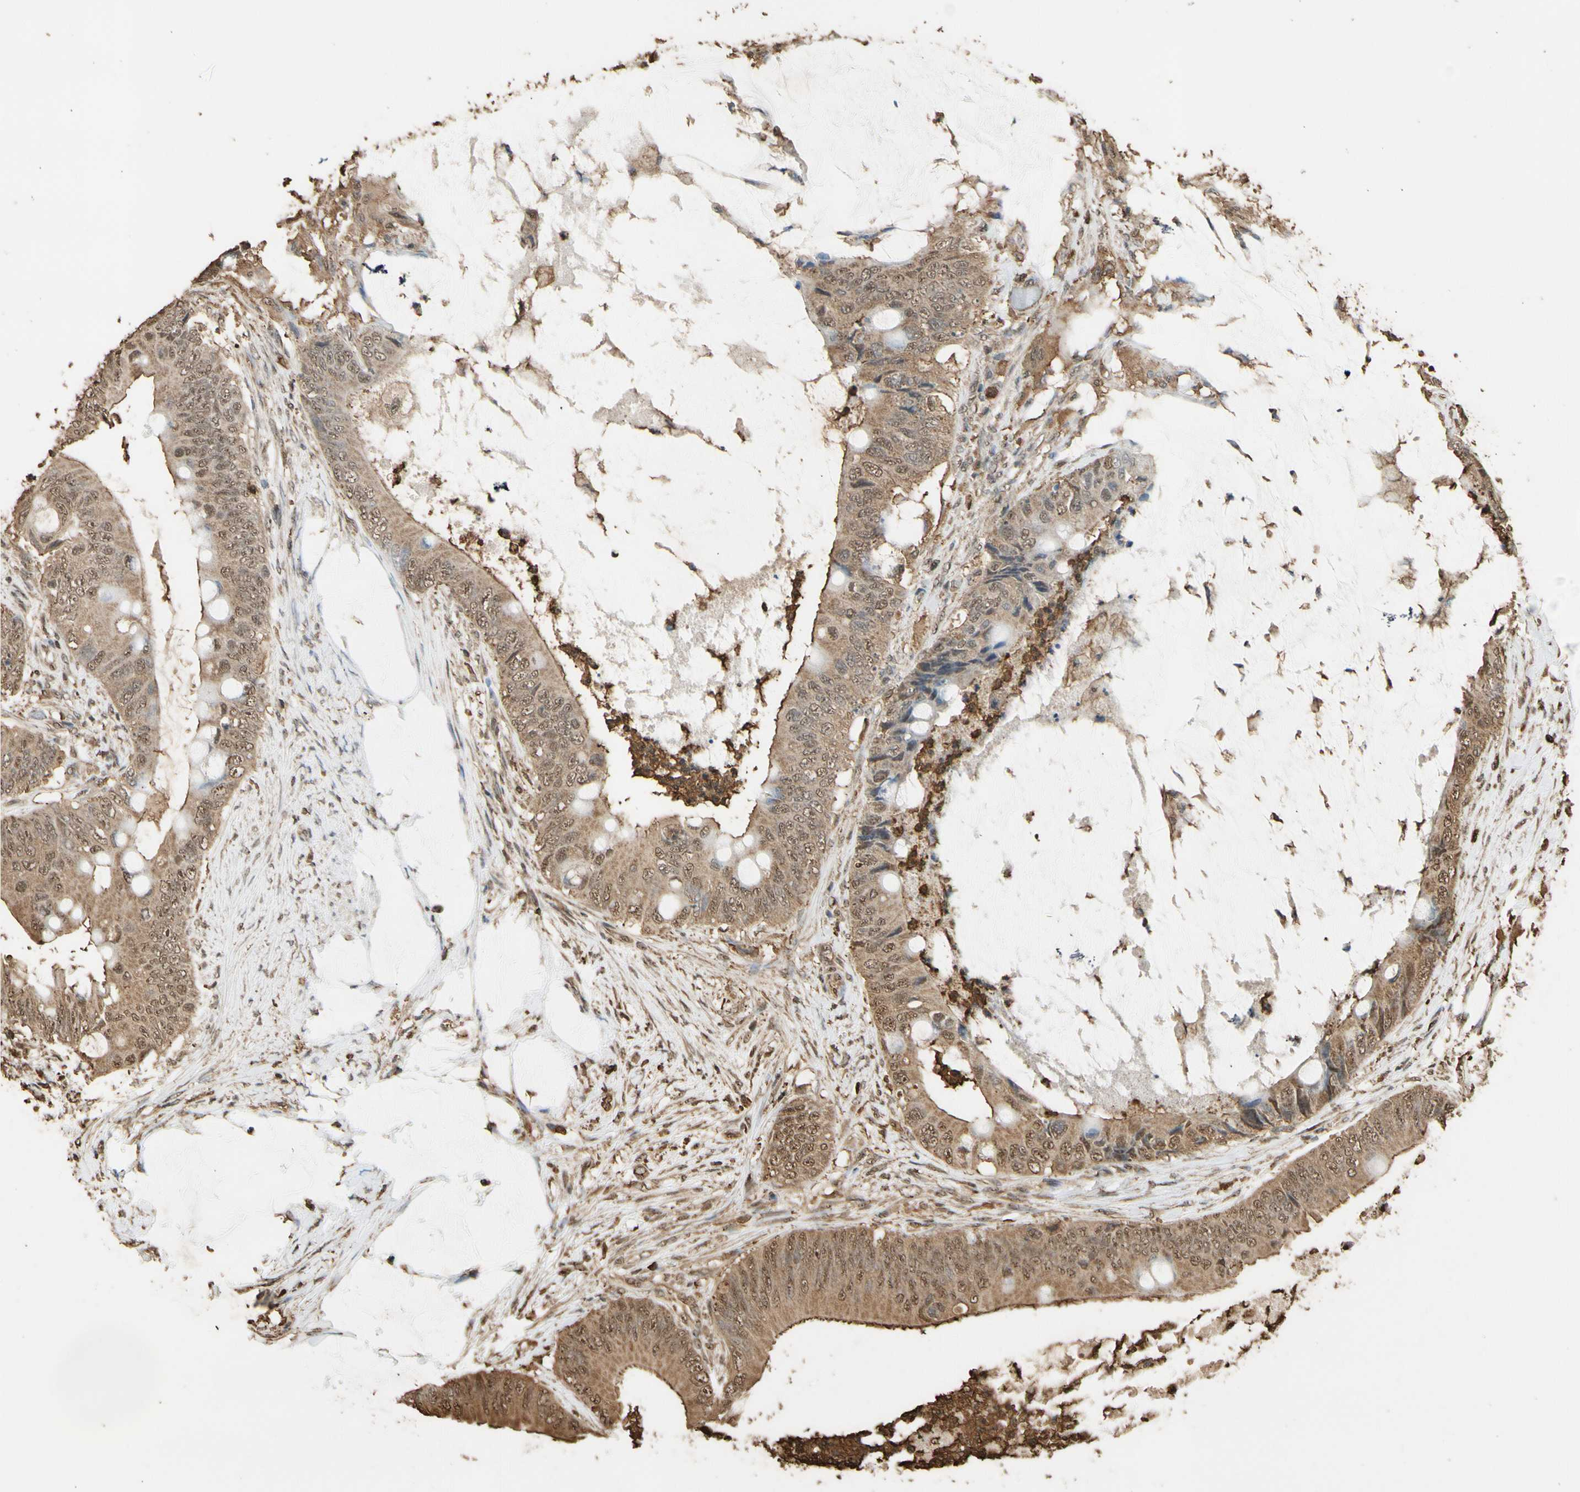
{"staining": {"intensity": "moderate", "quantity": ">75%", "location": "cytoplasmic/membranous,nuclear"}, "tissue": "colorectal cancer", "cell_type": "Tumor cells", "image_type": "cancer", "snomed": [{"axis": "morphology", "description": "Adenocarcinoma, NOS"}, {"axis": "topography", "description": "Rectum"}], "caption": "Human colorectal cancer (adenocarcinoma) stained with a brown dye demonstrates moderate cytoplasmic/membranous and nuclear positive staining in approximately >75% of tumor cells.", "gene": "TNFSF13B", "patient": {"sex": "female", "age": 77}}